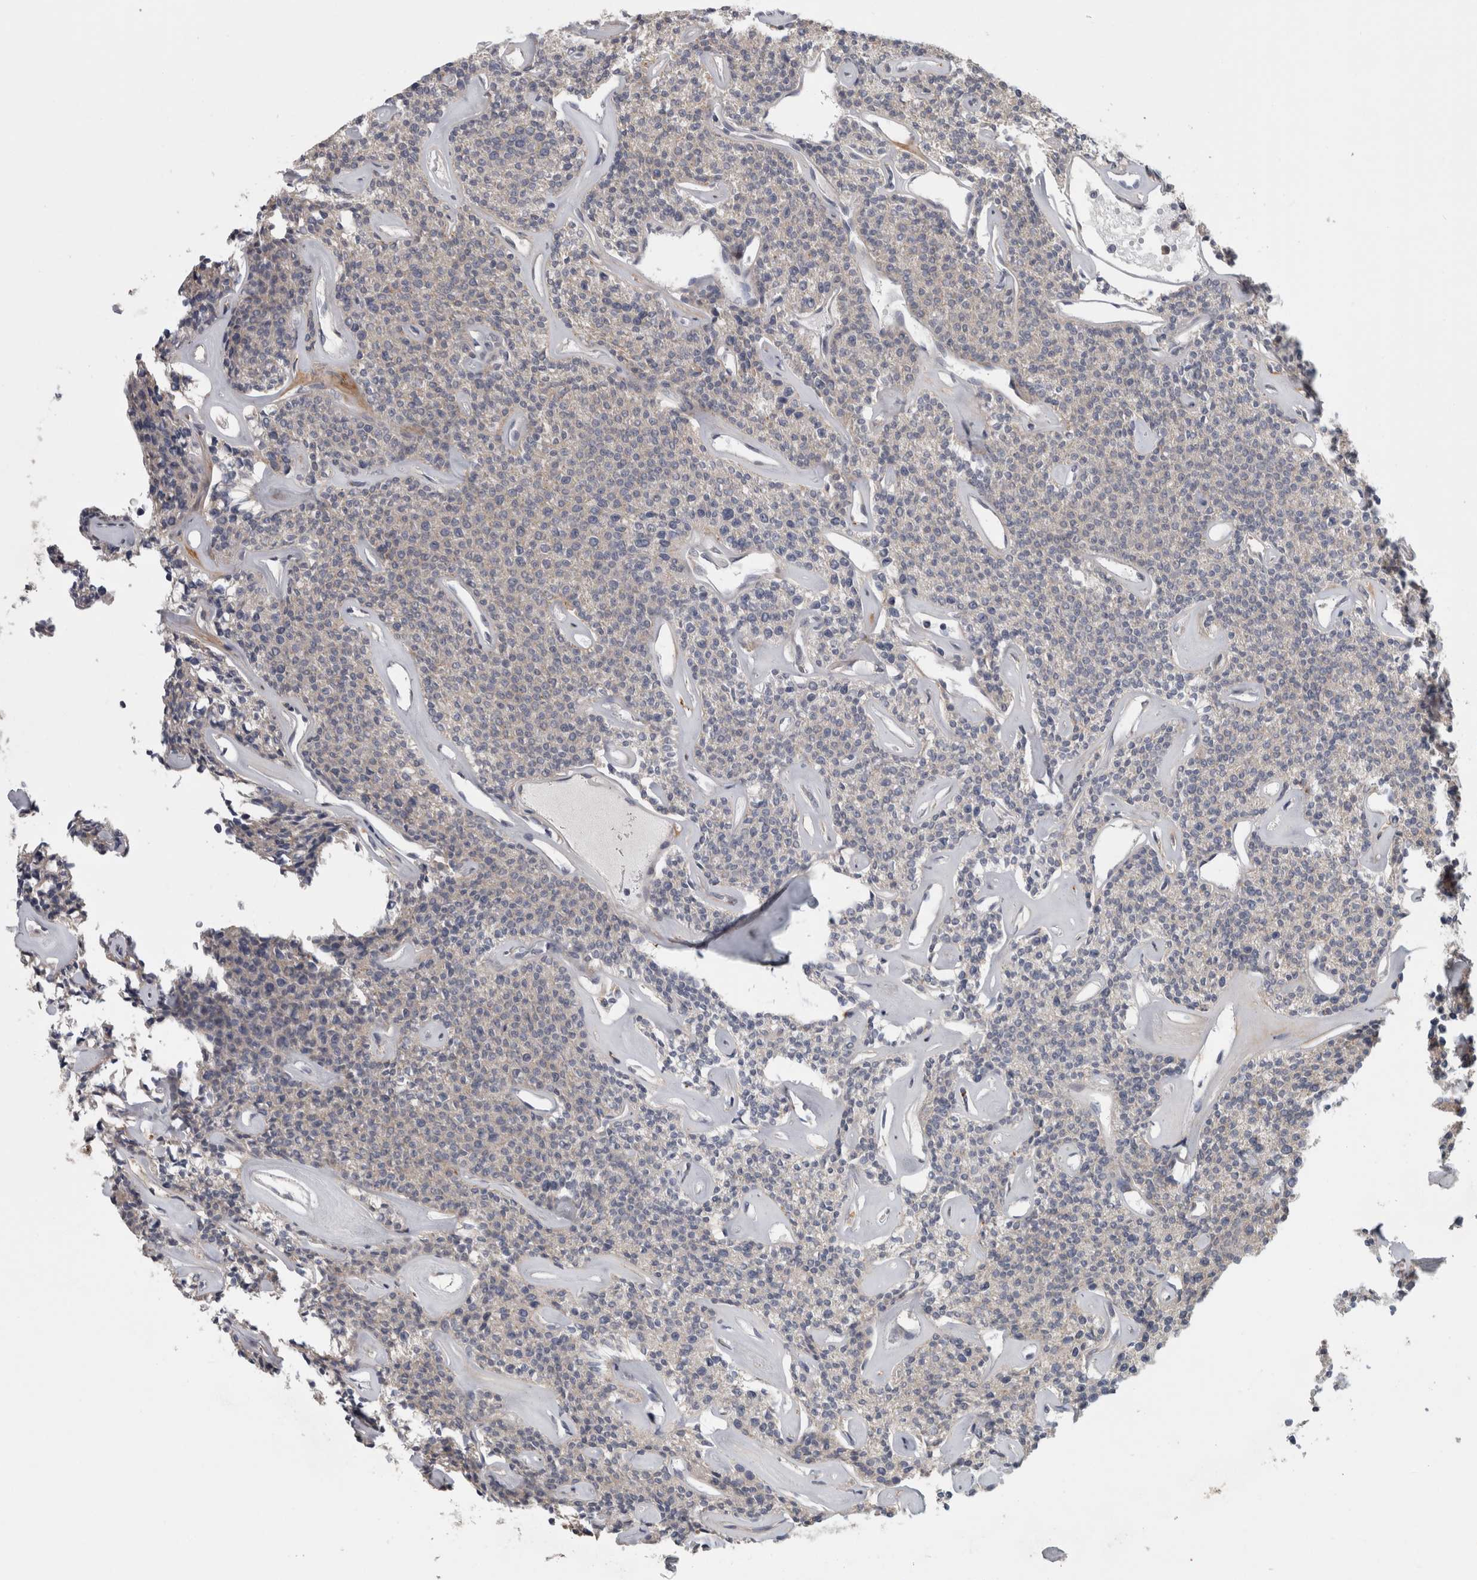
{"staining": {"intensity": "moderate", "quantity": "25%-75%", "location": "cytoplasmic/membranous"}, "tissue": "parathyroid gland", "cell_type": "Glandular cells", "image_type": "normal", "snomed": [{"axis": "morphology", "description": "Normal tissue, NOS"}, {"axis": "topography", "description": "Parathyroid gland"}], "caption": "Glandular cells display medium levels of moderate cytoplasmic/membranous positivity in approximately 25%-75% of cells in unremarkable human parathyroid gland. (IHC, brightfield microscopy, high magnification).", "gene": "ATXN2", "patient": {"sex": "male", "age": 46}}